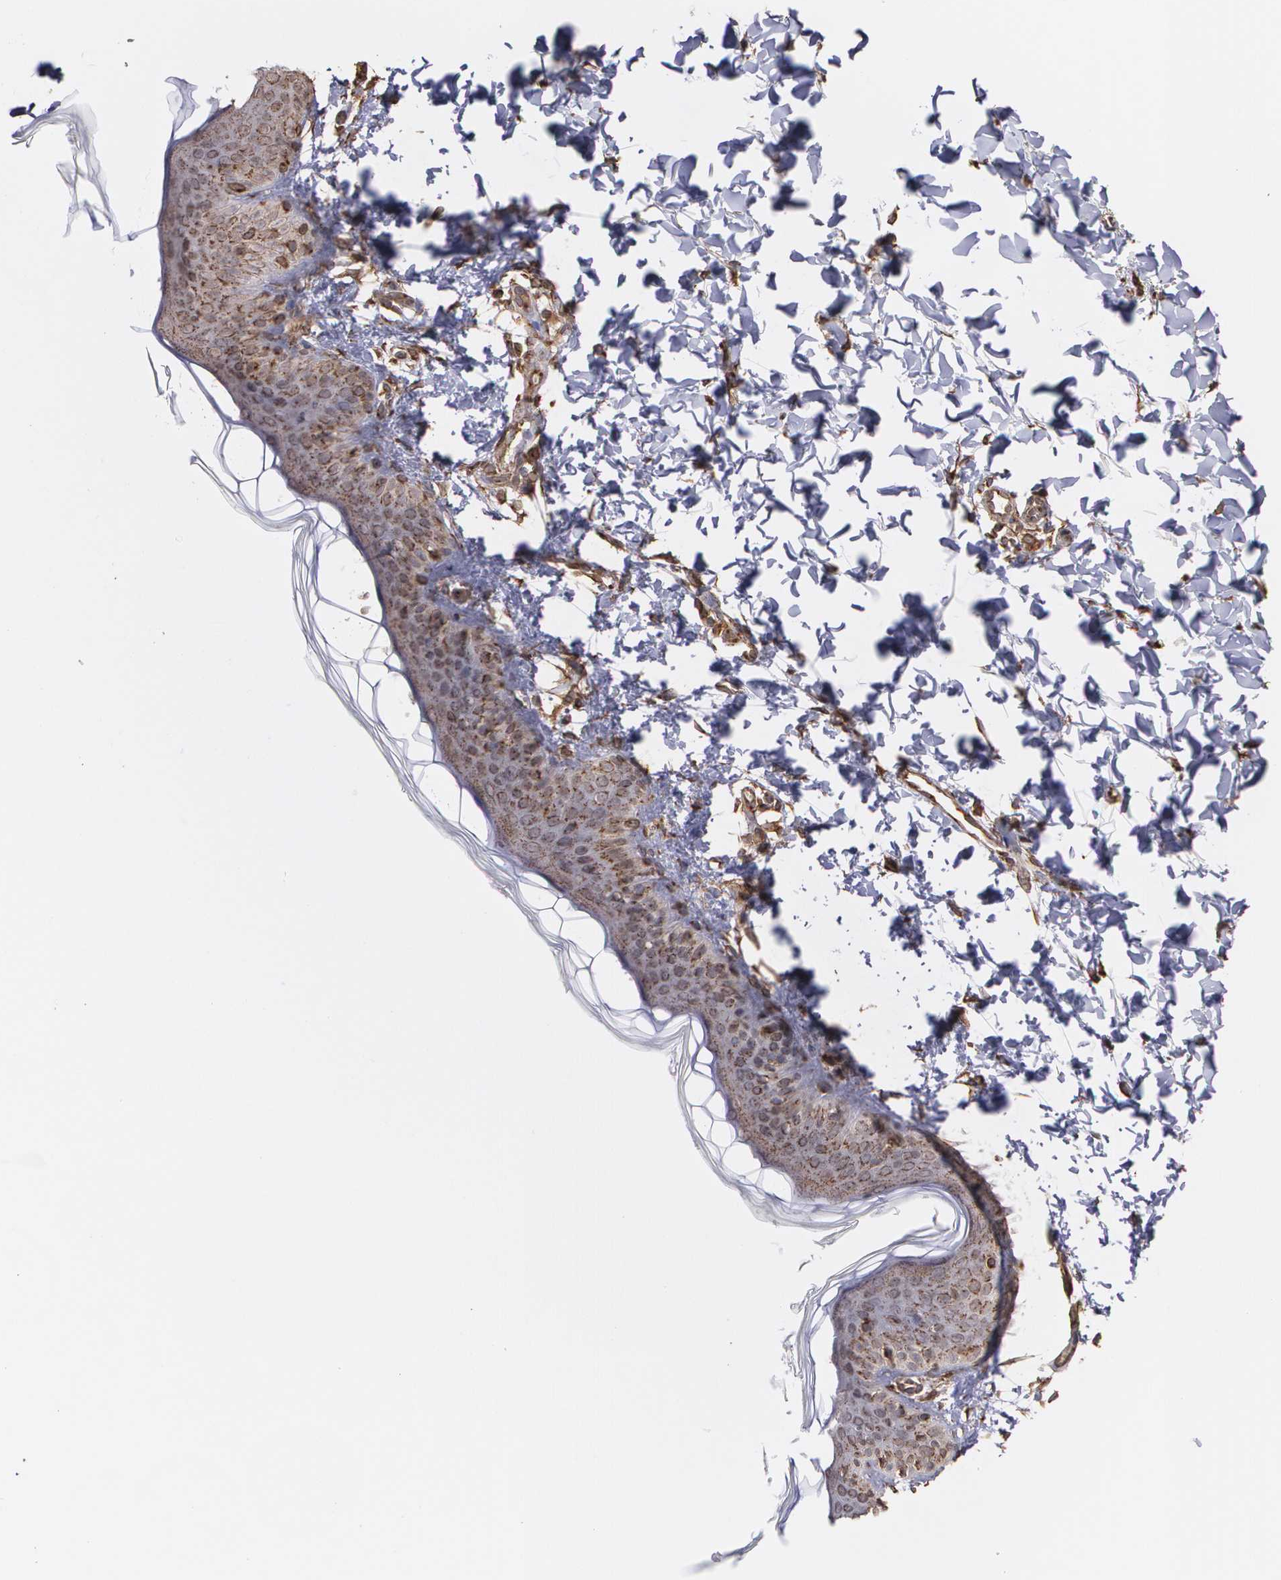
{"staining": {"intensity": "strong", "quantity": ">75%", "location": "cytoplasmic/membranous"}, "tissue": "skin", "cell_type": "Fibroblasts", "image_type": "normal", "snomed": [{"axis": "morphology", "description": "Normal tissue, NOS"}, {"axis": "topography", "description": "Skin"}], "caption": "The photomicrograph displays a brown stain indicating the presence of a protein in the cytoplasmic/membranous of fibroblasts in skin. (DAB = brown stain, brightfield microscopy at high magnification).", "gene": "TRIP11", "patient": {"sex": "female", "age": 4}}